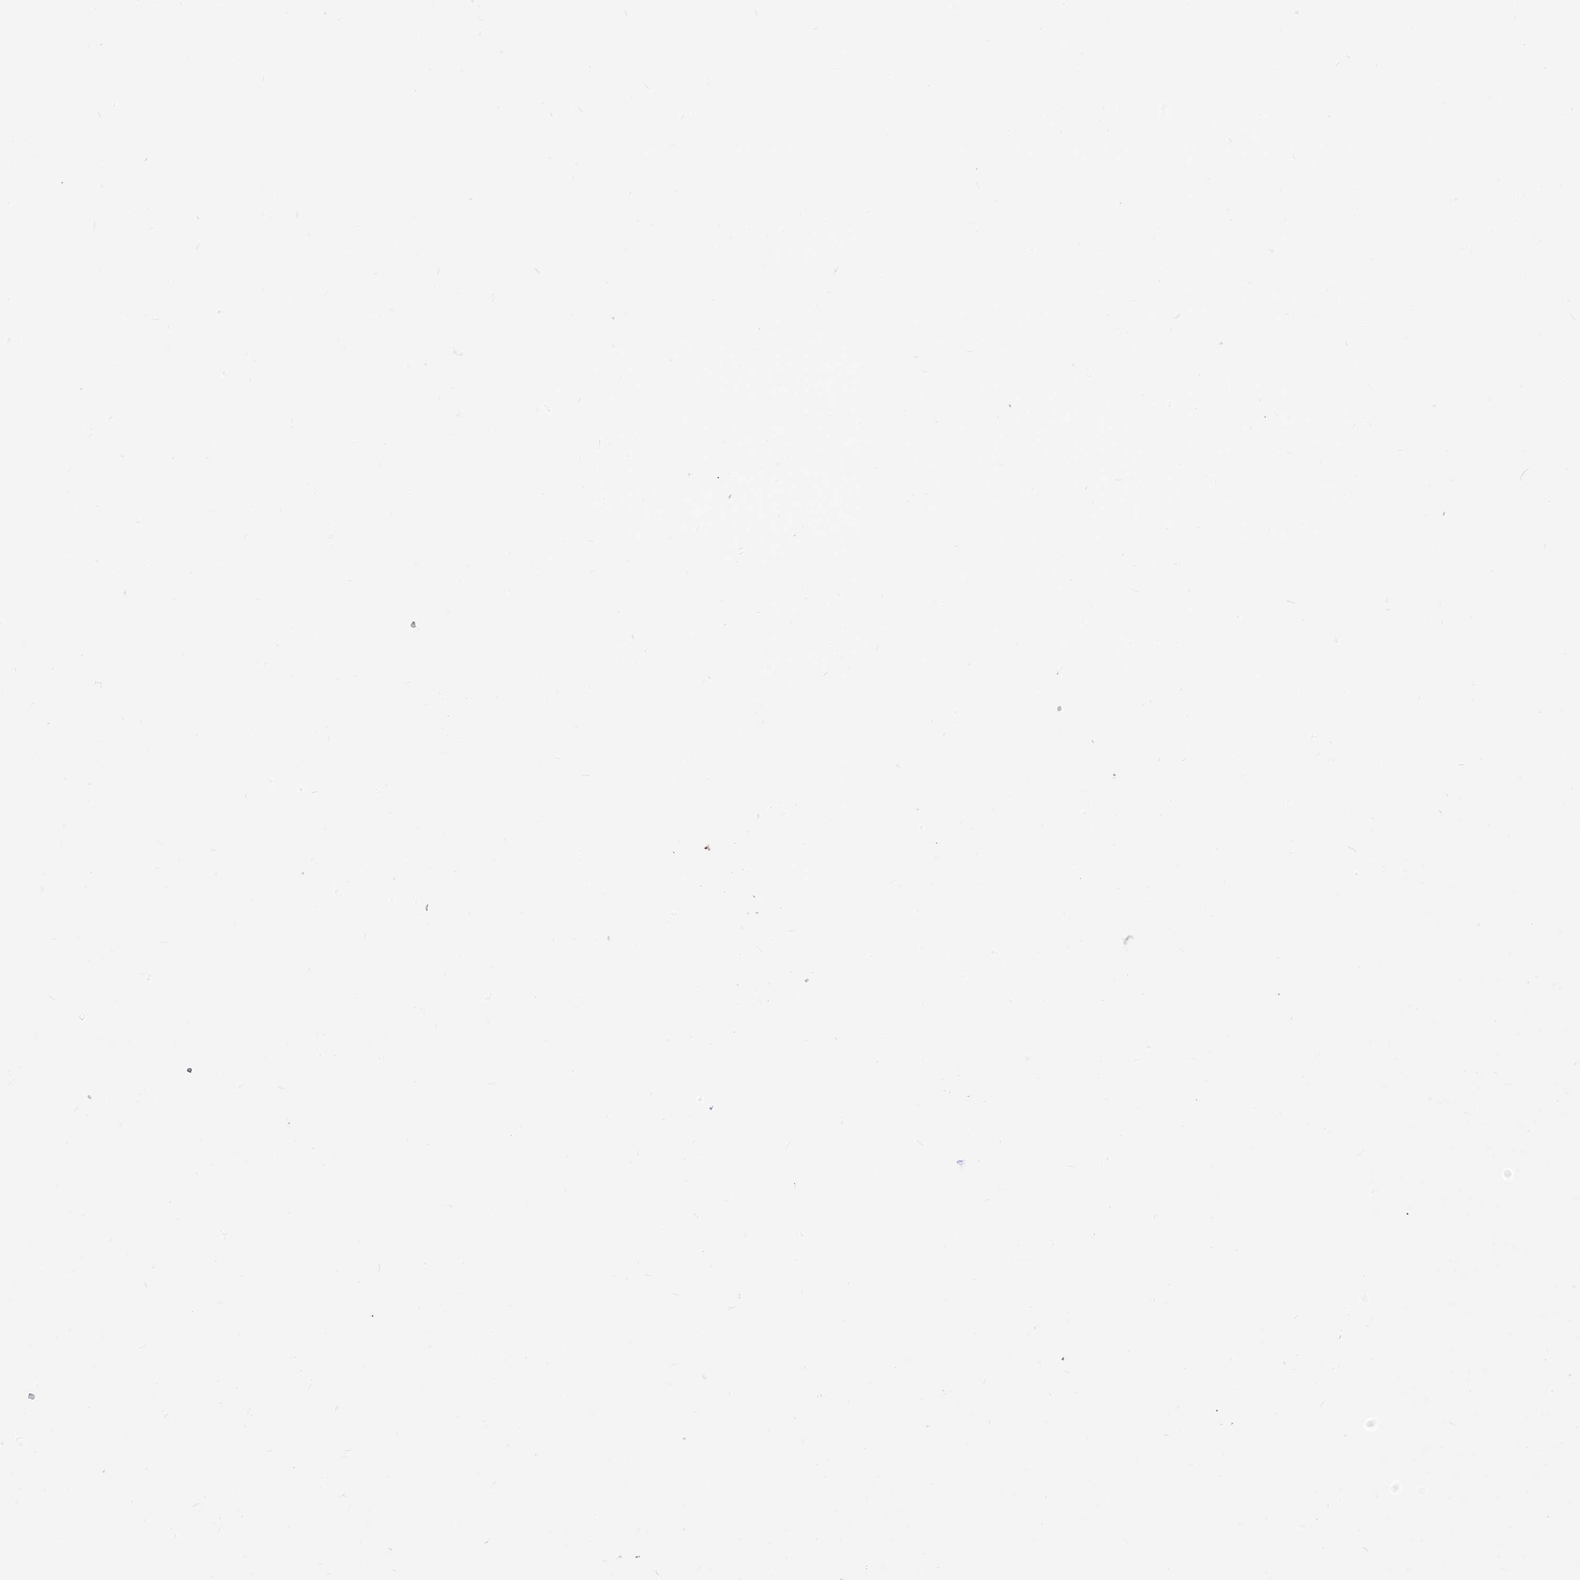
{"staining": {"intensity": "moderate", "quantity": ">75%", "location": "cytoplasmic/membranous"}, "tissue": "skin cancer", "cell_type": "Tumor cells", "image_type": "cancer", "snomed": [{"axis": "morphology", "description": "Basal cell carcinoma"}, {"axis": "topography", "description": "Skin"}], "caption": "Immunohistochemistry image of neoplastic tissue: human skin cancer (basal cell carcinoma) stained using immunohistochemistry (IHC) shows medium levels of moderate protein expression localized specifically in the cytoplasmic/membranous of tumor cells, appearing as a cytoplasmic/membranous brown color.", "gene": "SRP72", "patient": {"sex": "male", "age": 85}}